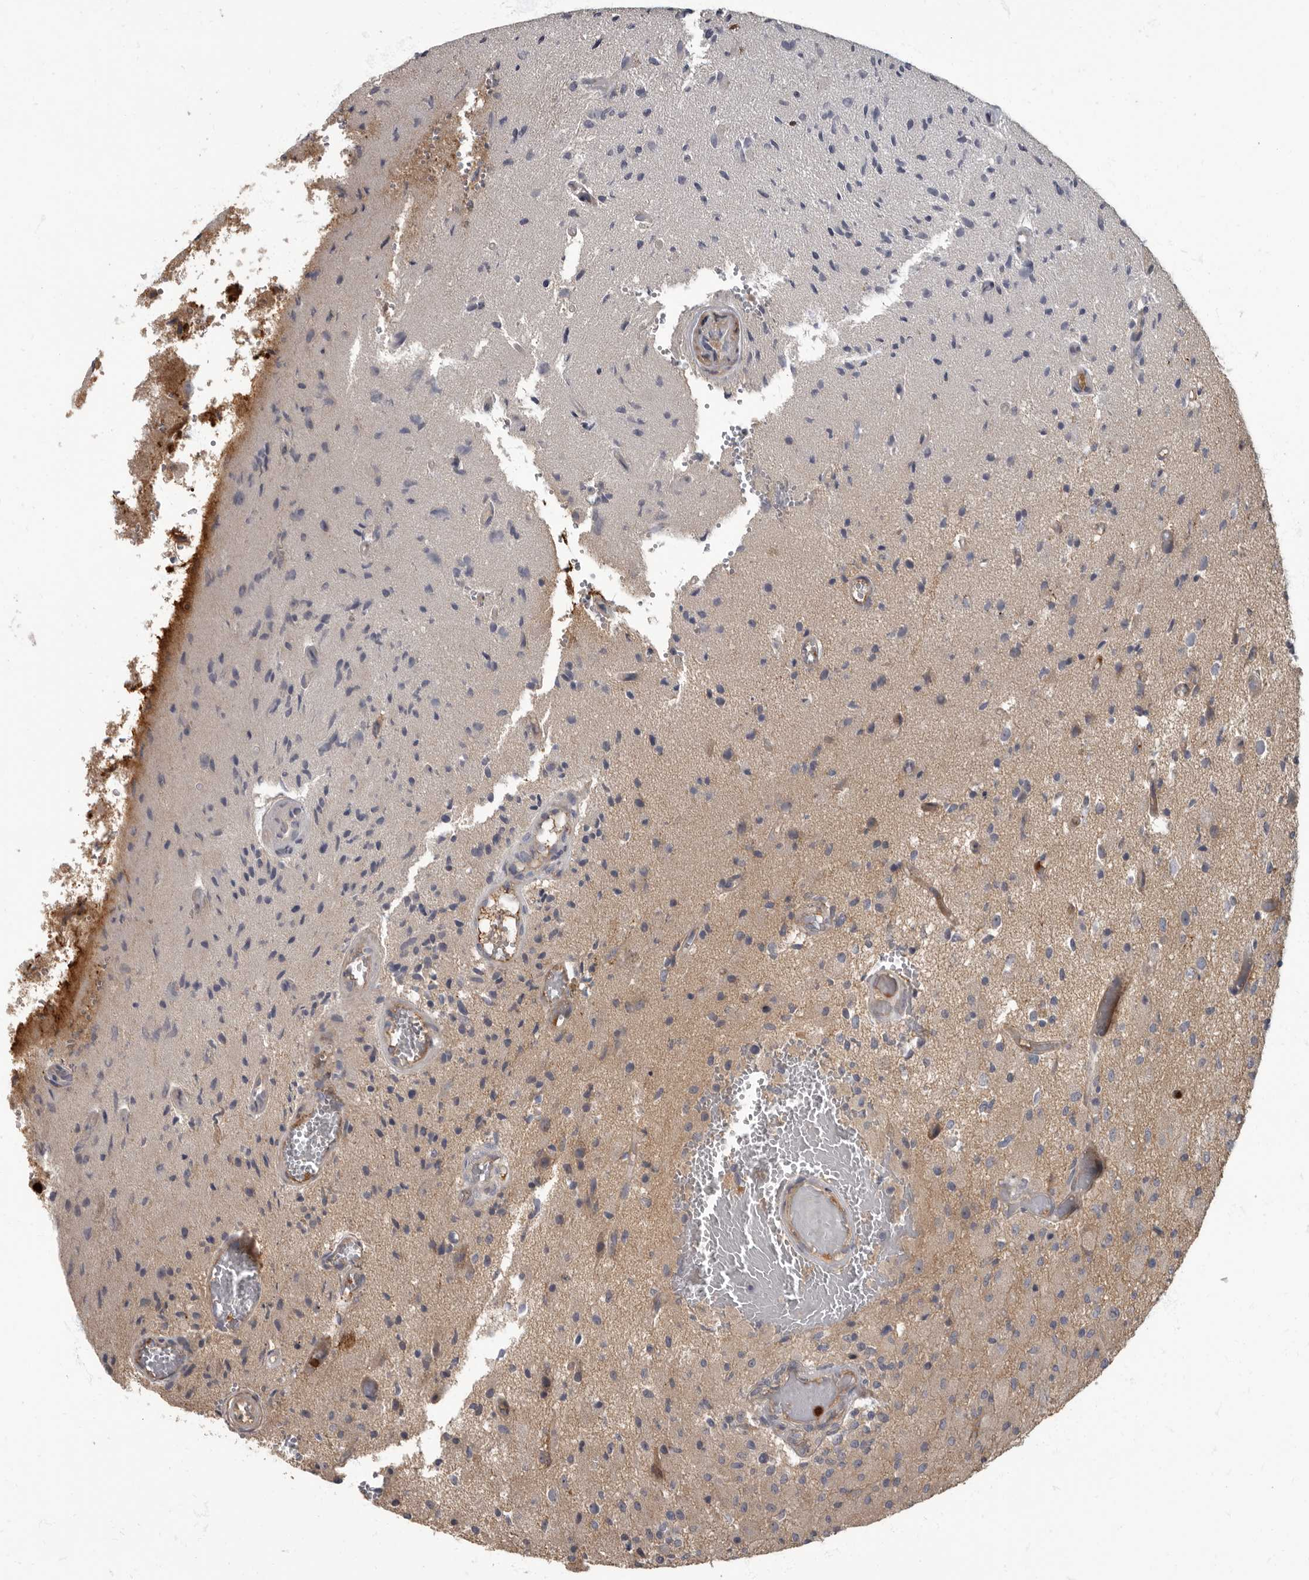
{"staining": {"intensity": "weak", "quantity": "25%-75%", "location": "cytoplasmic/membranous"}, "tissue": "glioma", "cell_type": "Tumor cells", "image_type": "cancer", "snomed": [{"axis": "morphology", "description": "Normal tissue, NOS"}, {"axis": "morphology", "description": "Glioma, malignant, High grade"}, {"axis": "topography", "description": "Cerebral cortex"}], "caption": "Immunohistochemical staining of human high-grade glioma (malignant) reveals weak cytoplasmic/membranous protein expression in about 25%-75% of tumor cells.", "gene": "DAAM1", "patient": {"sex": "male", "age": 77}}